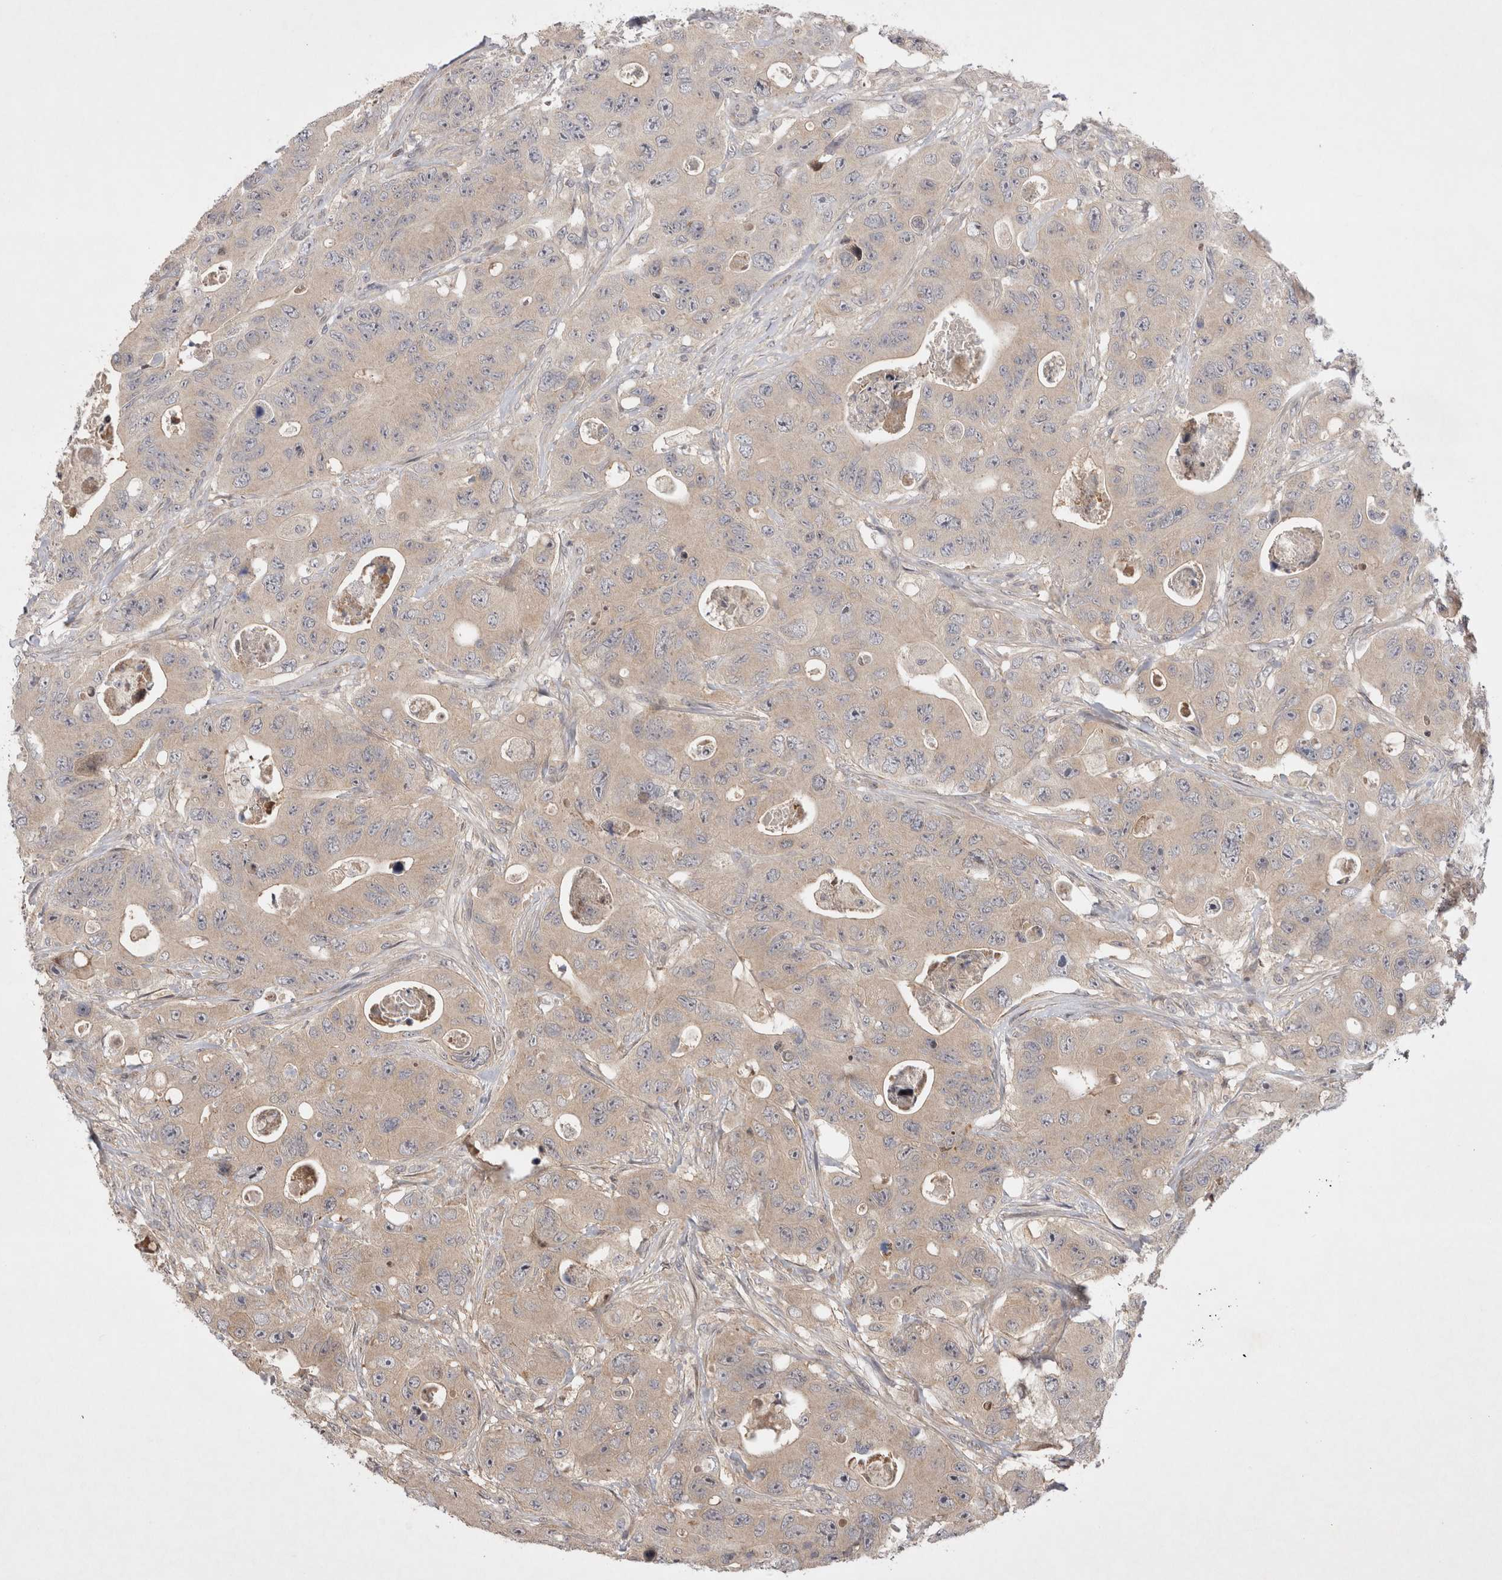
{"staining": {"intensity": "weak", "quantity": ">75%", "location": "cytoplasmic/membranous"}, "tissue": "colorectal cancer", "cell_type": "Tumor cells", "image_type": "cancer", "snomed": [{"axis": "morphology", "description": "Adenocarcinoma, NOS"}, {"axis": "topography", "description": "Colon"}], "caption": "Tumor cells demonstrate low levels of weak cytoplasmic/membranous expression in approximately >75% of cells in human colorectal adenocarcinoma.", "gene": "EIF2AK1", "patient": {"sex": "female", "age": 46}}